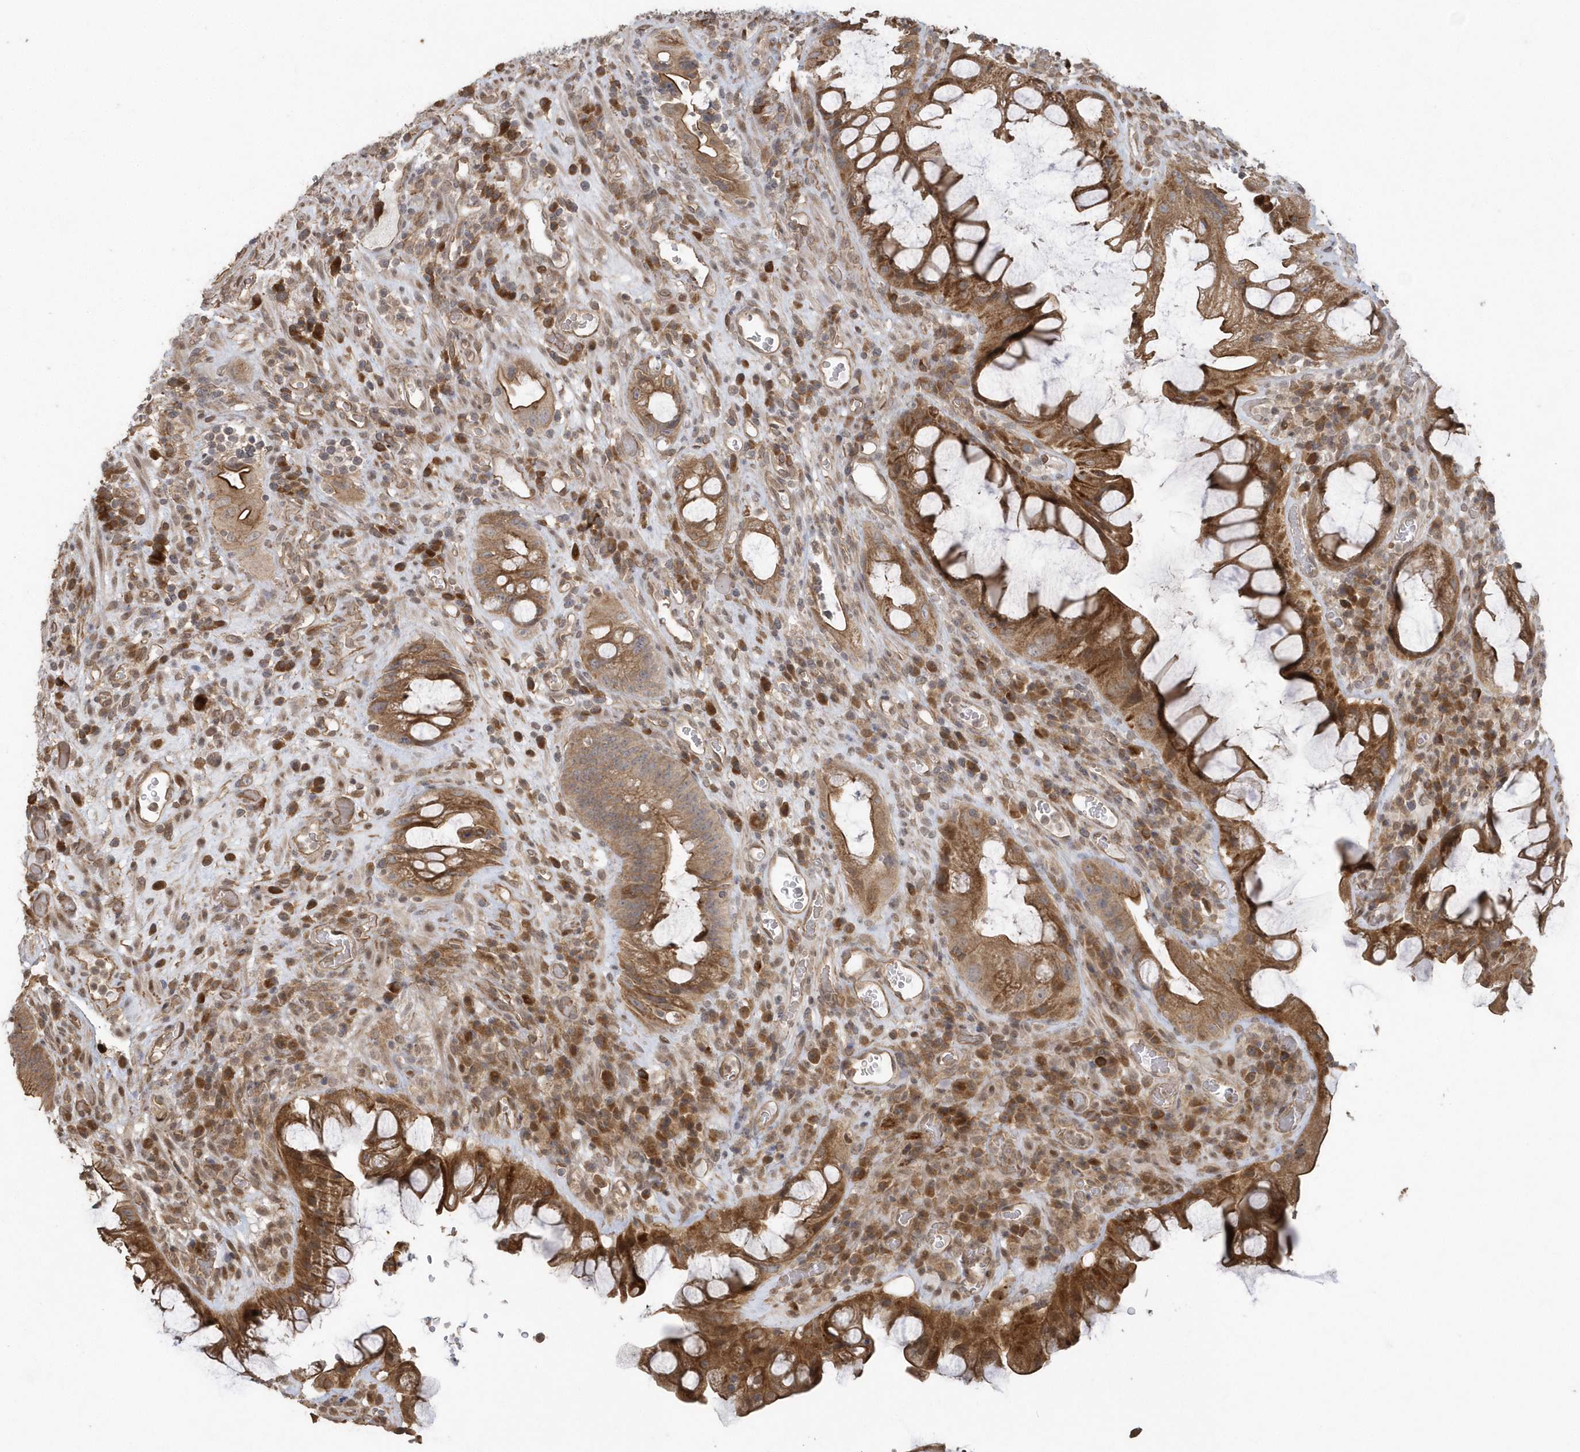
{"staining": {"intensity": "strong", "quantity": ">75%", "location": "cytoplasmic/membranous"}, "tissue": "colorectal cancer", "cell_type": "Tumor cells", "image_type": "cancer", "snomed": [{"axis": "morphology", "description": "Adenocarcinoma, NOS"}, {"axis": "topography", "description": "Rectum"}], "caption": "Adenocarcinoma (colorectal) was stained to show a protein in brown. There is high levels of strong cytoplasmic/membranous positivity in about >75% of tumor cells.", "gene": "HERPUD1", "patient": {"sex": "male", "age": 59}}